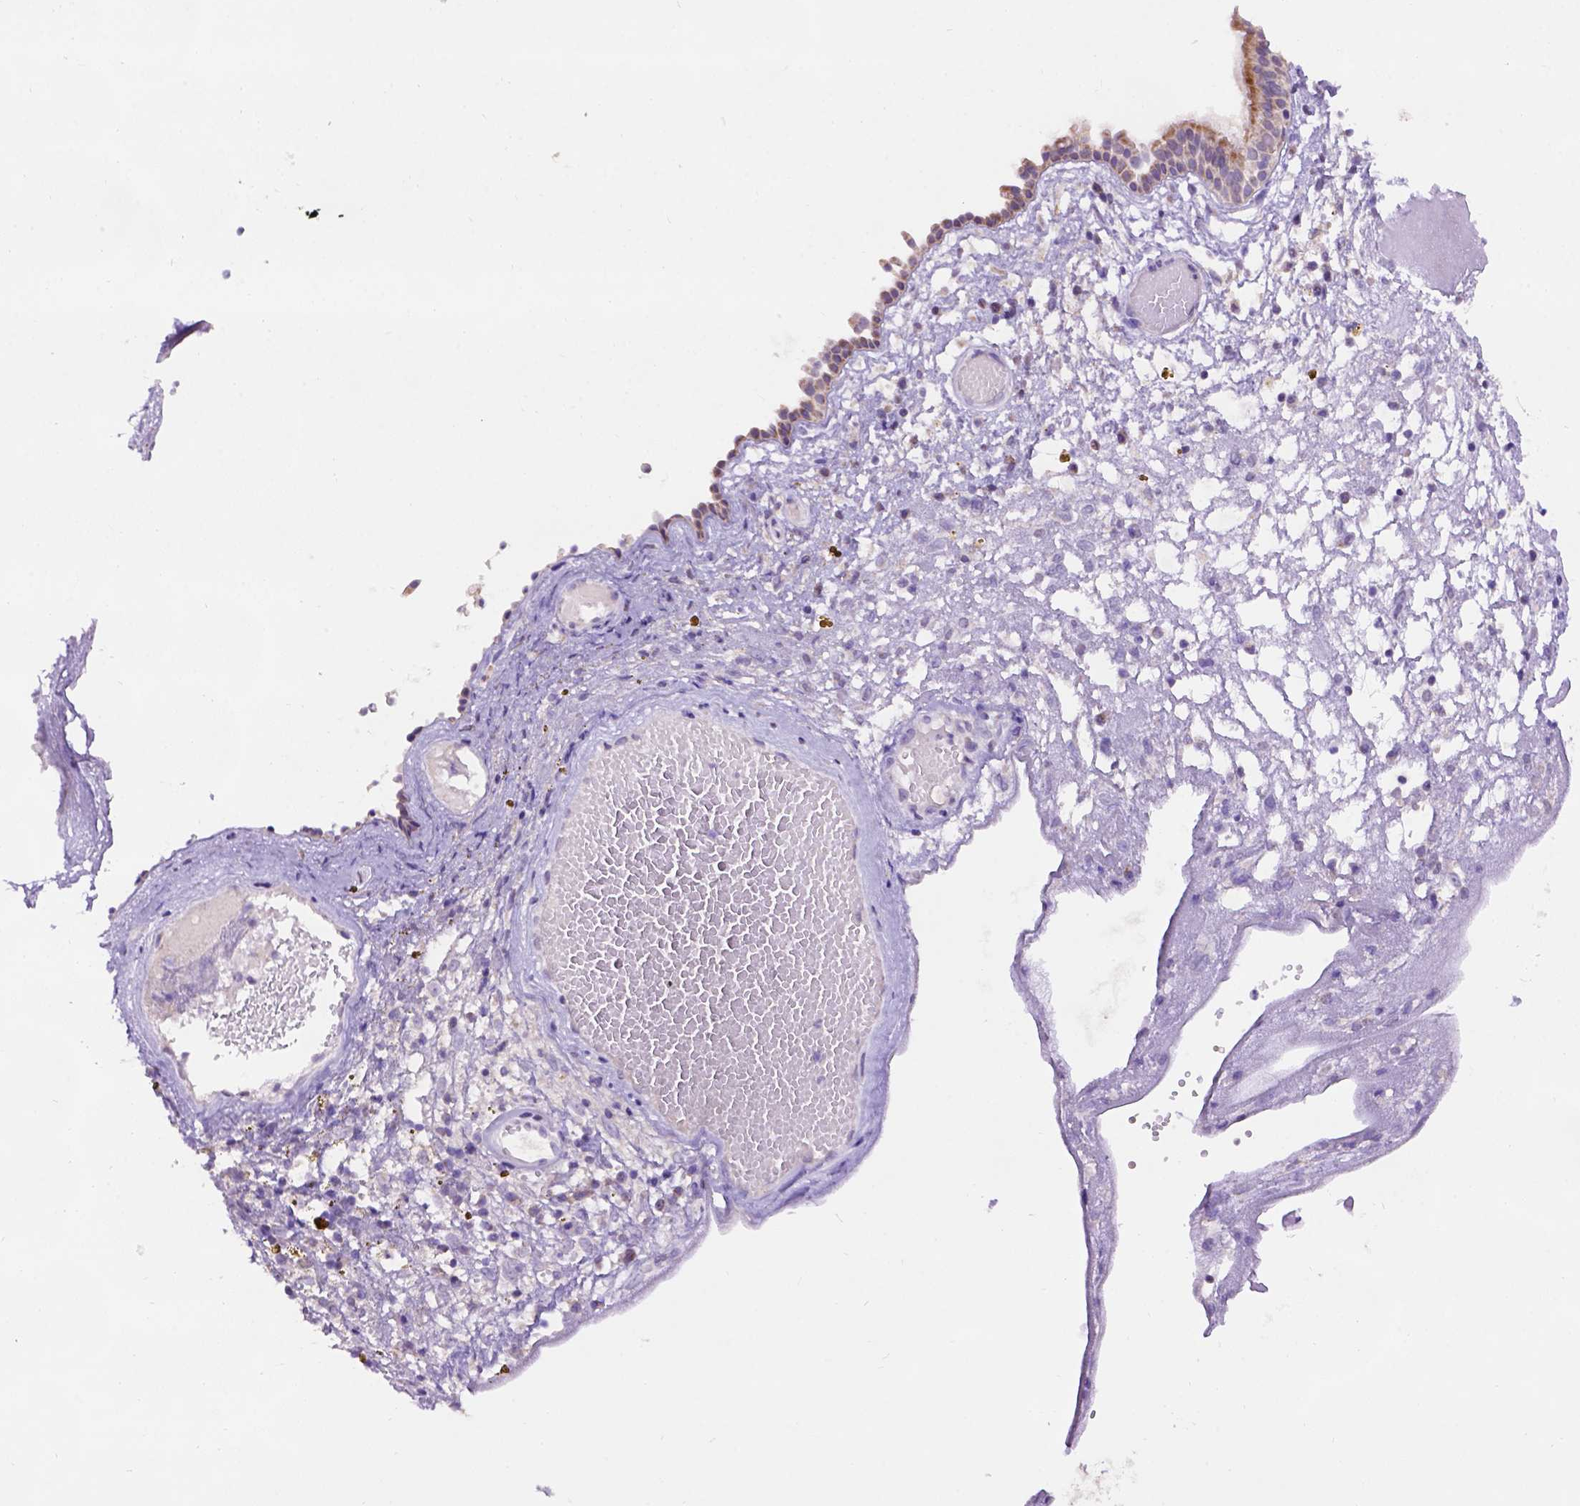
{"staining": {"intensity": "moderate", "quantity": "25%-75%", "location": "cytoplasmic/membranous"}, "tissue": "nasopharynx", "cell_type": "Respiratory epithelial cells", "image_type": "normal", "snomed": [{"axis": "morphology", "description": "Normal tissue, NOS"}, {"axis": "topography", "description": "Nasopharynx"}], "caption": "Immunohistochemistry of normal nasopharynx exhibits medium levels of moderate cytoplasmic/membranous staining in about 25%-75% of respiratory epithelial cells. (IHC, brightfield microscopy, high magnification).", "gene": "L2HGDH", "patient": {"sex": "male", "age": 24}}